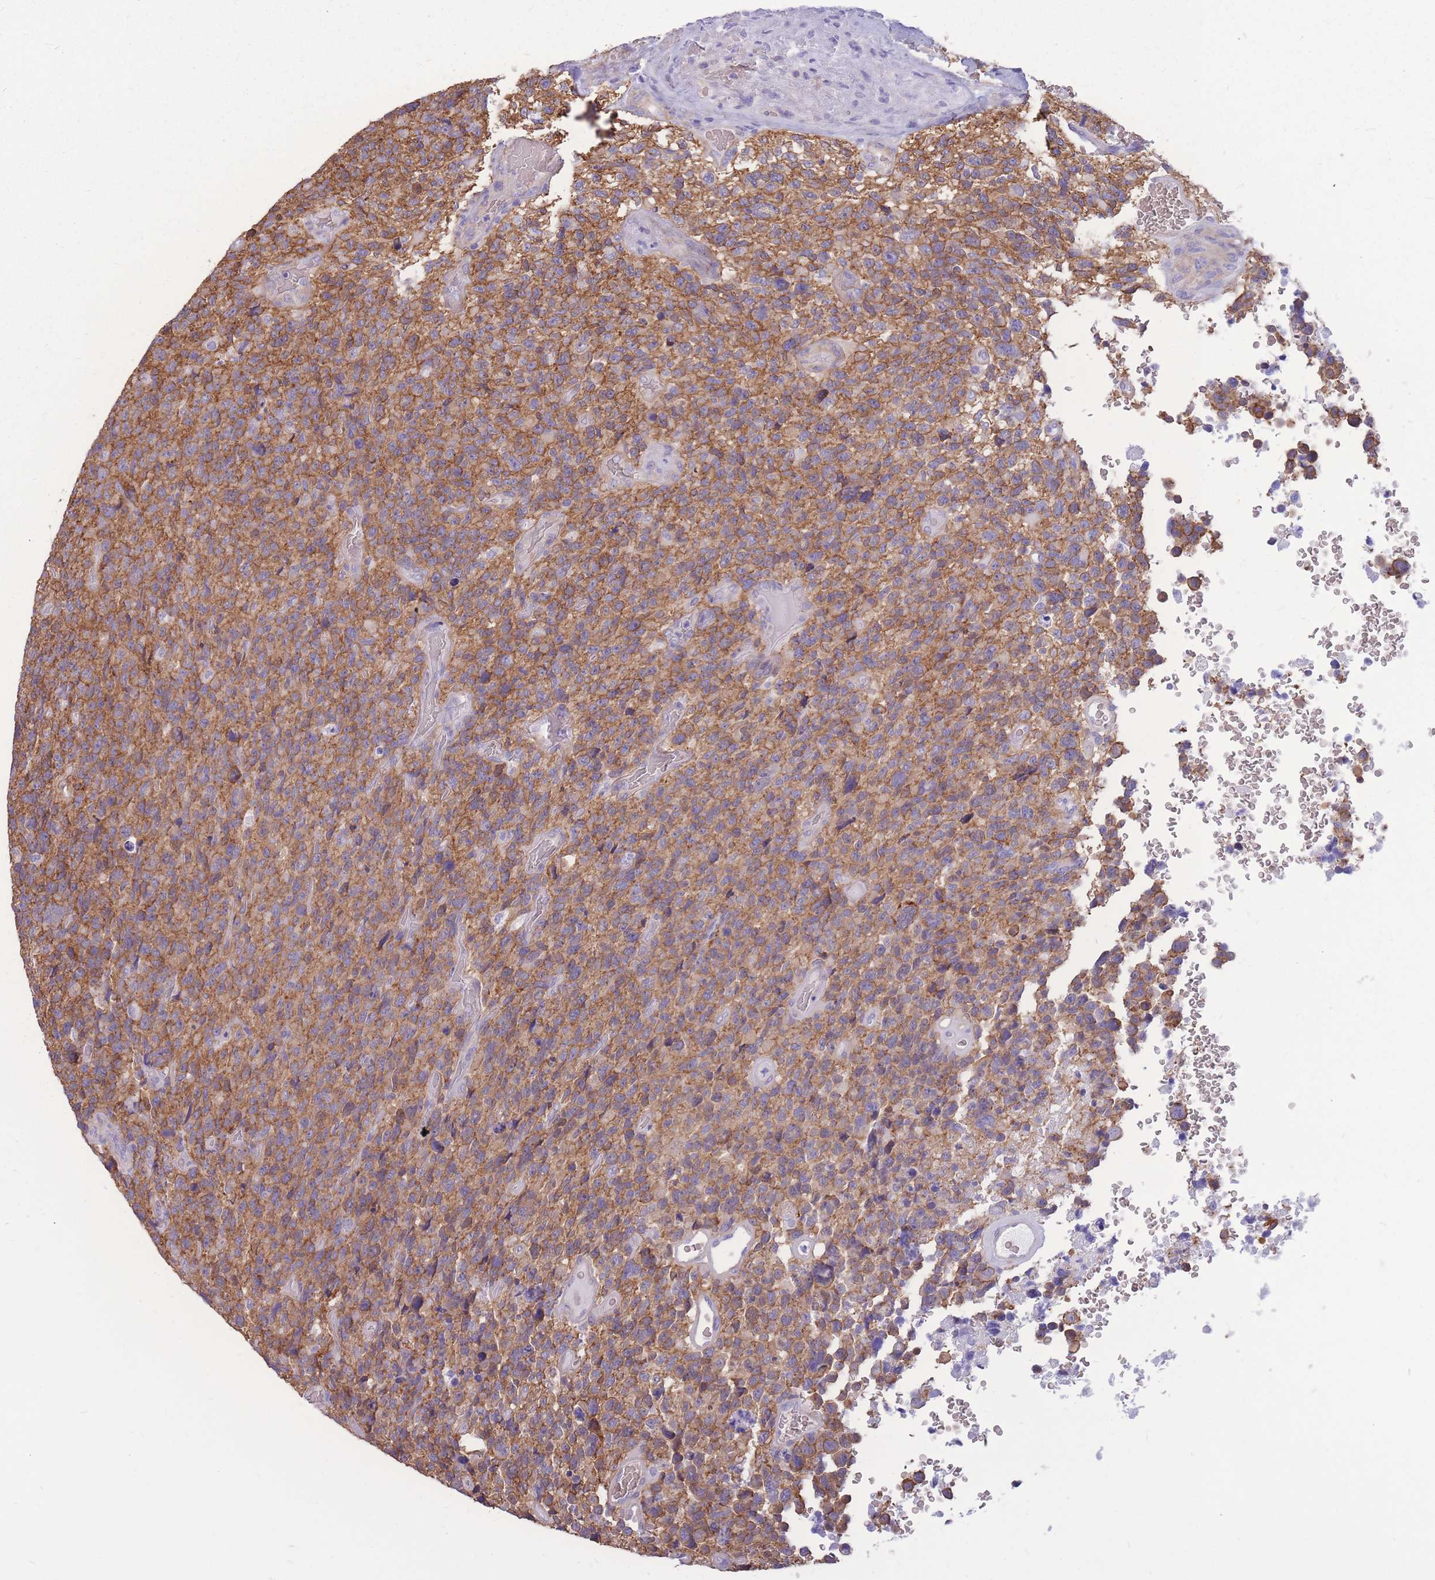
{"staining": {"intensity": "moderate", "quantity": ">75%", "location": "cytoplasmic/membranous"}, "tissue": "glioma", "cell_type": "Tumor cells", "image_type": "cancer", "snomed": [{"axis": "morphology", "description": "Glioma, malignant, High grade"}, {"axis": "topography", "description": "Brain"}], "caption": "Immunohistochemical staining of human malignant glioma (high-grade) reveals medium levels of moderate cytoplasmic/membranous protein positivity in about >75% of tumor cells.", "gene": "ADD2", "patient": {"sex": "male", "age": 69}}